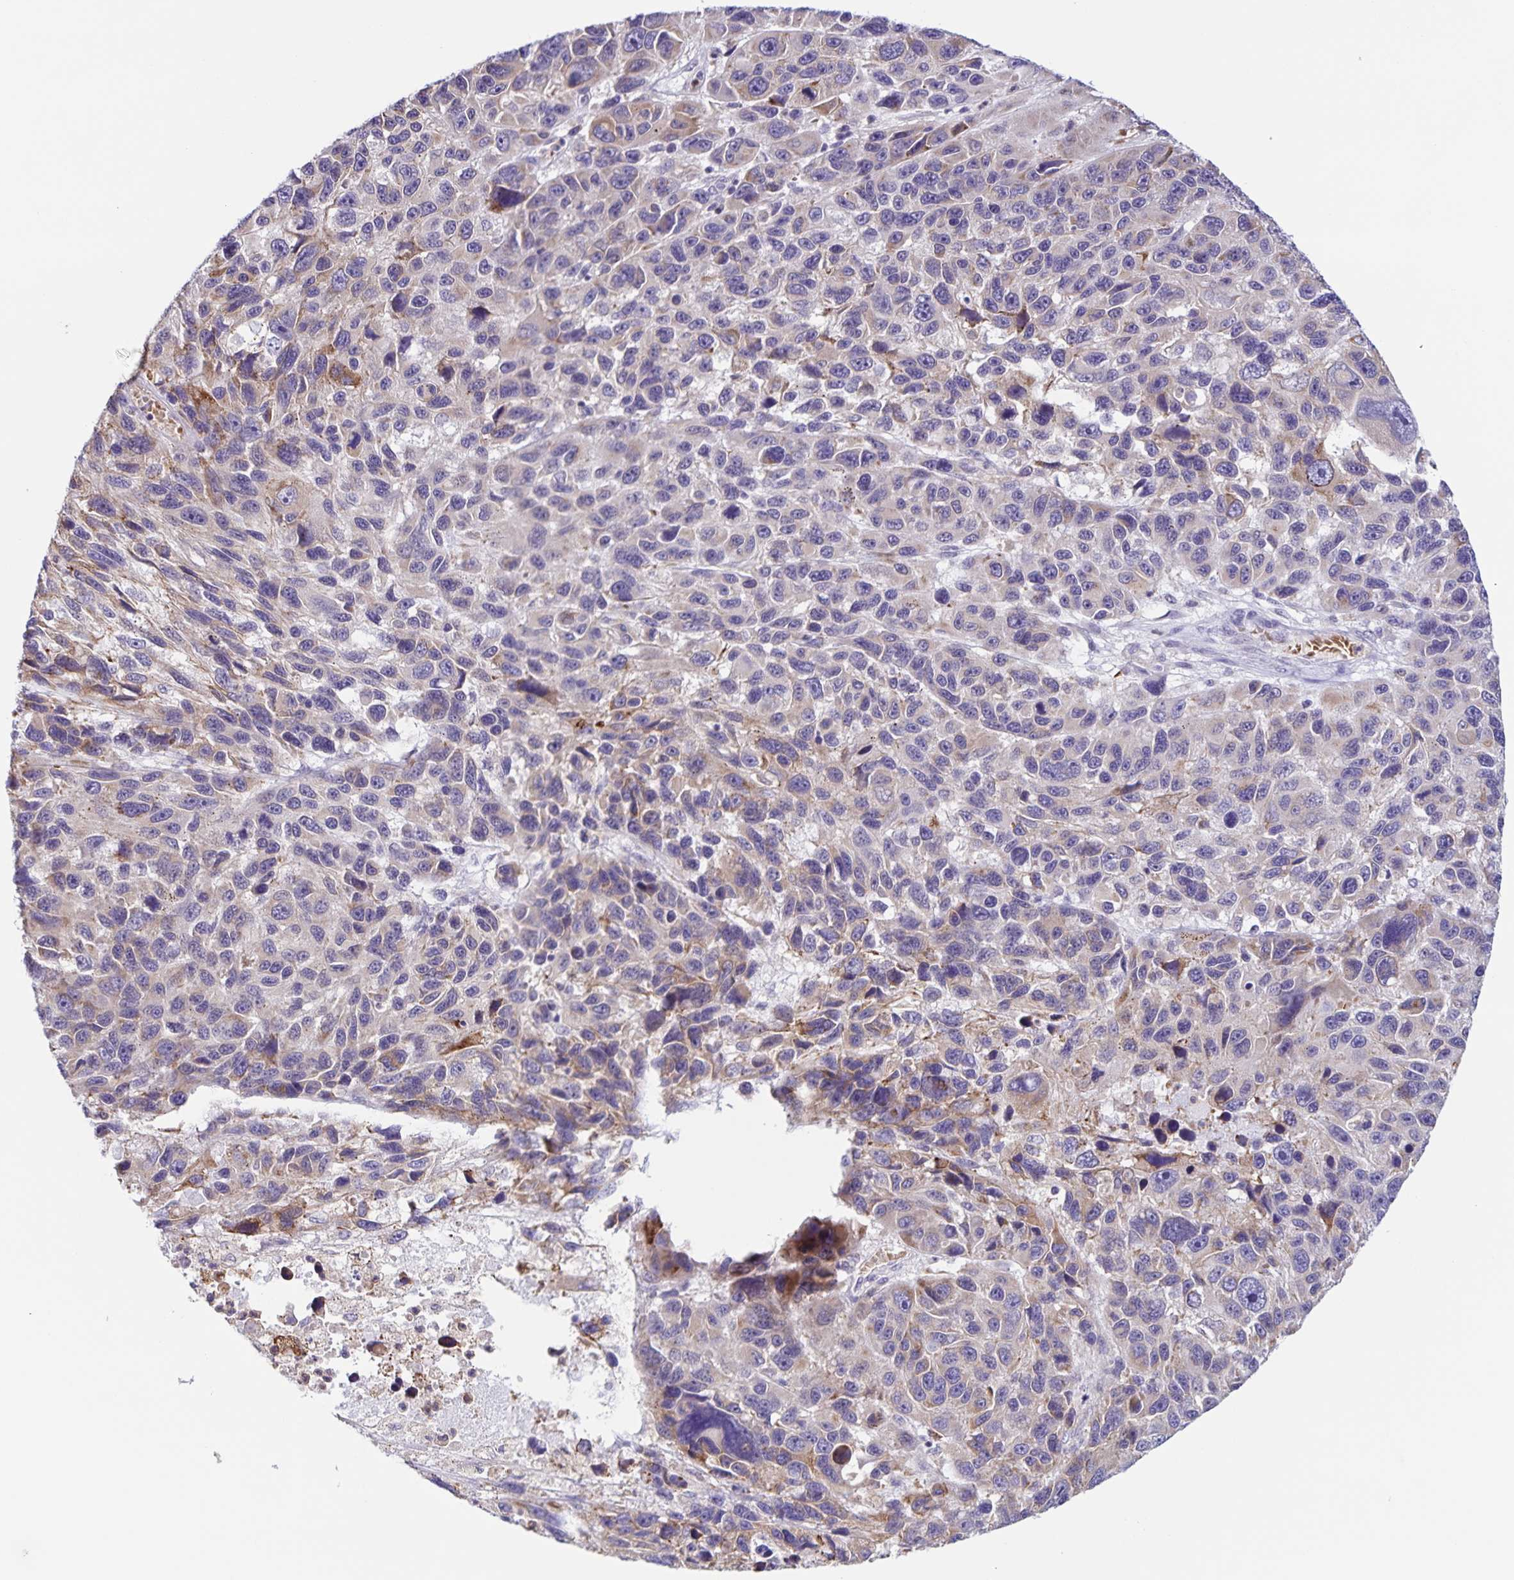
{"staining": {"intensity": "weak", "quantity": "25%-75%", "location": "cytoplasmic/membranous"}, "tissue": "melanoma", "cell_type": "Tumor cells", "image_type": "cancer", "snomed": [{"axis": "morphology", "description": "Malignant melanoma, NOS"}, {"axis": "topography", "description": "Skin"}], "caption": "Protein expression analysis of human malignant melanoma reveals weak cytoplasmic/membranous staining in approximately 25%-75% of tumor cells.", "gene": "STPG4", "patient": {"sex": "male", "age": 53}}